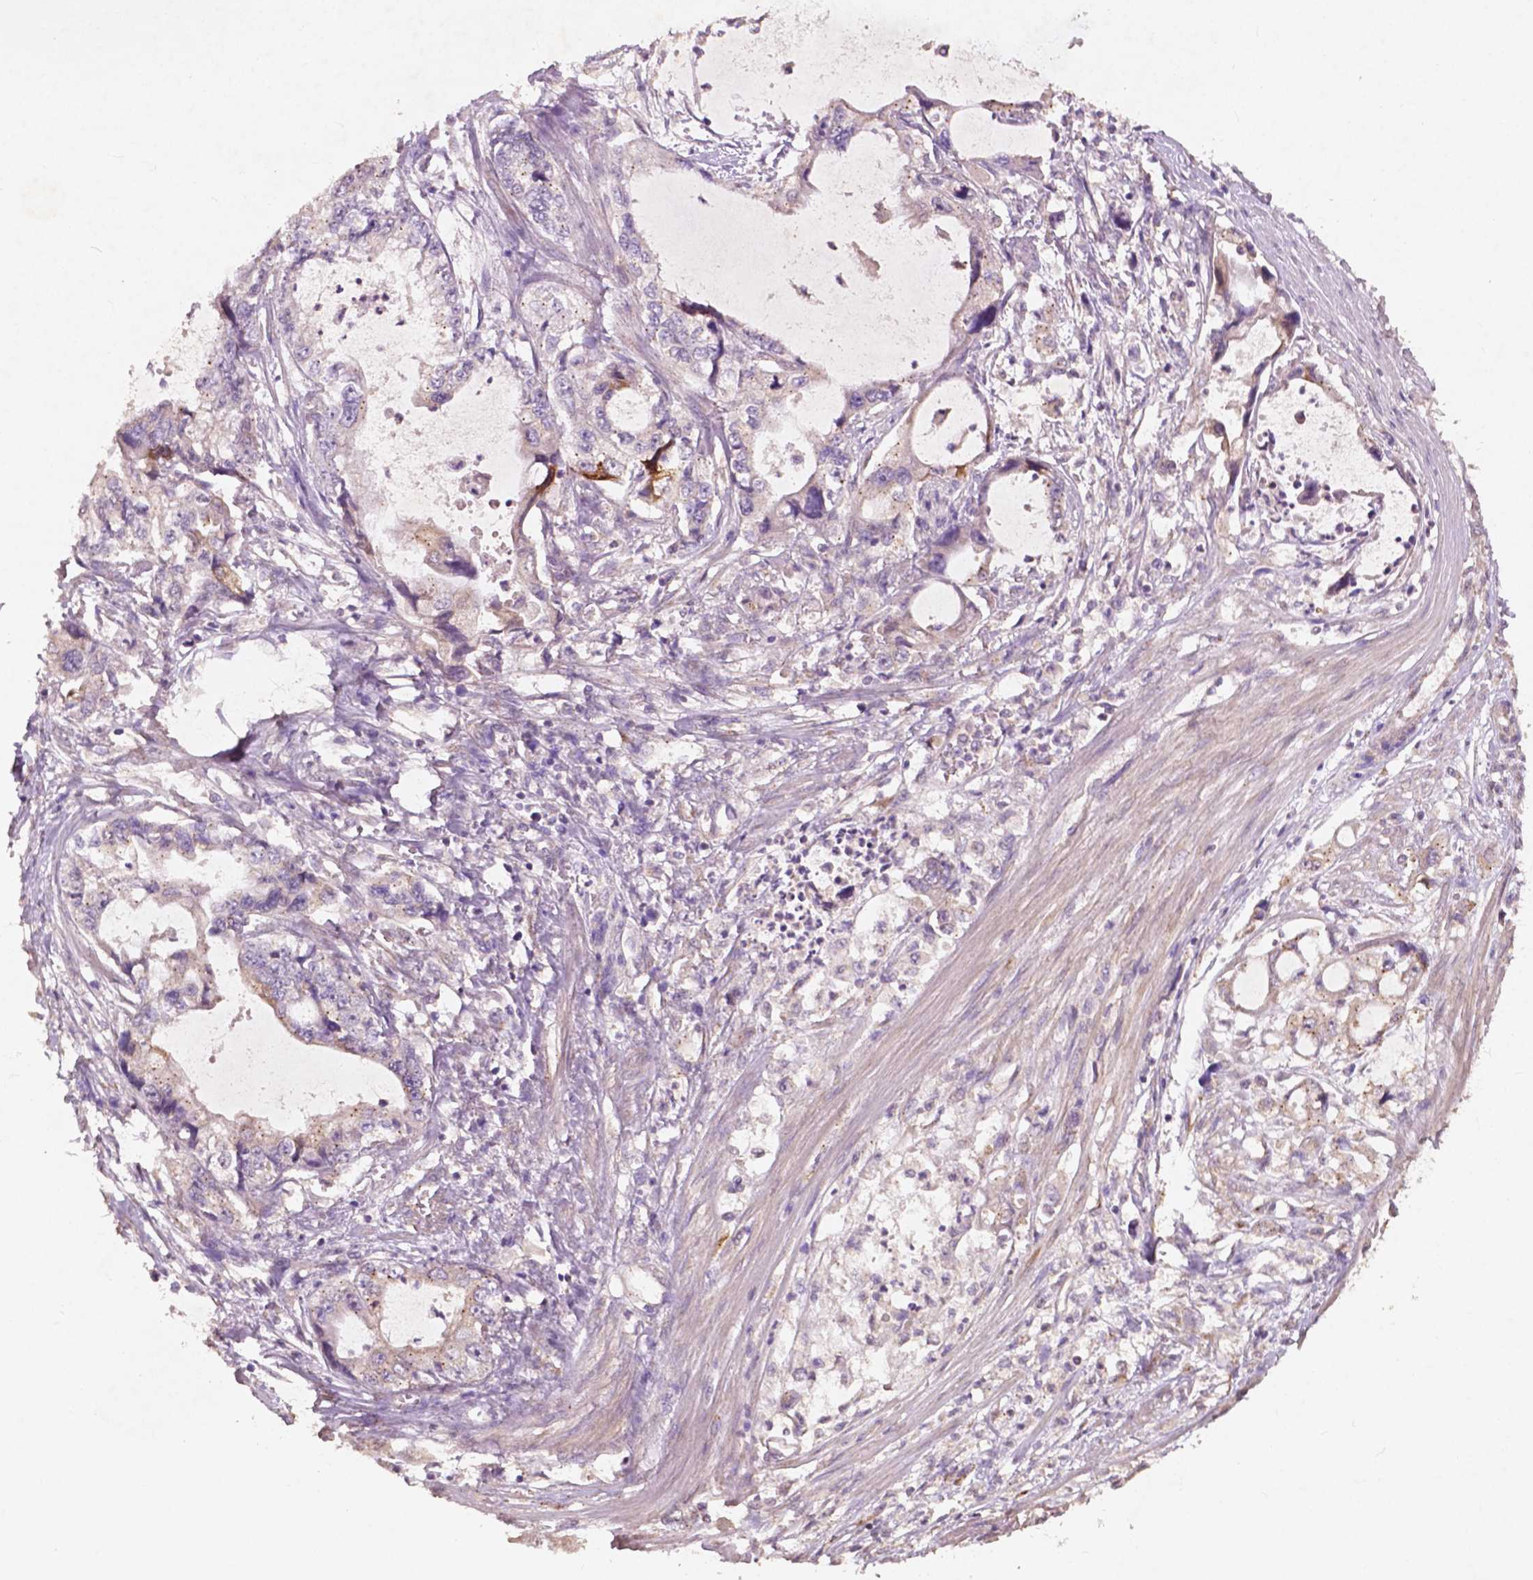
{"staining": {"intensity": "weak", "quantity": "25%-75%", "location": "cytoplasmic/membranous"}, "tissue": "stomach cancer", "cell_type": "Tumor cells", "image_type": "cancer", "snomed": [{"axis": "morphology", "description": "Adenocarcinoma, NOS"}, {"axis": "topography", "description": "Pancreas"}, {"axis": "topography", "description": "Stomach, upper"}, {"axis": "topography", "description": "Stomach"}], "caption": "The immunohistochemical stain labels weak cytoplasmic/membranous expression in tumor cells of stomach cancer tissue. The staining was performed using DAB (3,3'-diaminobenzidine) to visualize the protein expression in brown, while the nuclei were stained in blue with hematoxylin (Magnification: 20x).", "gene": "CHPT1", "patient": {"sex": "male", "age": 77}}